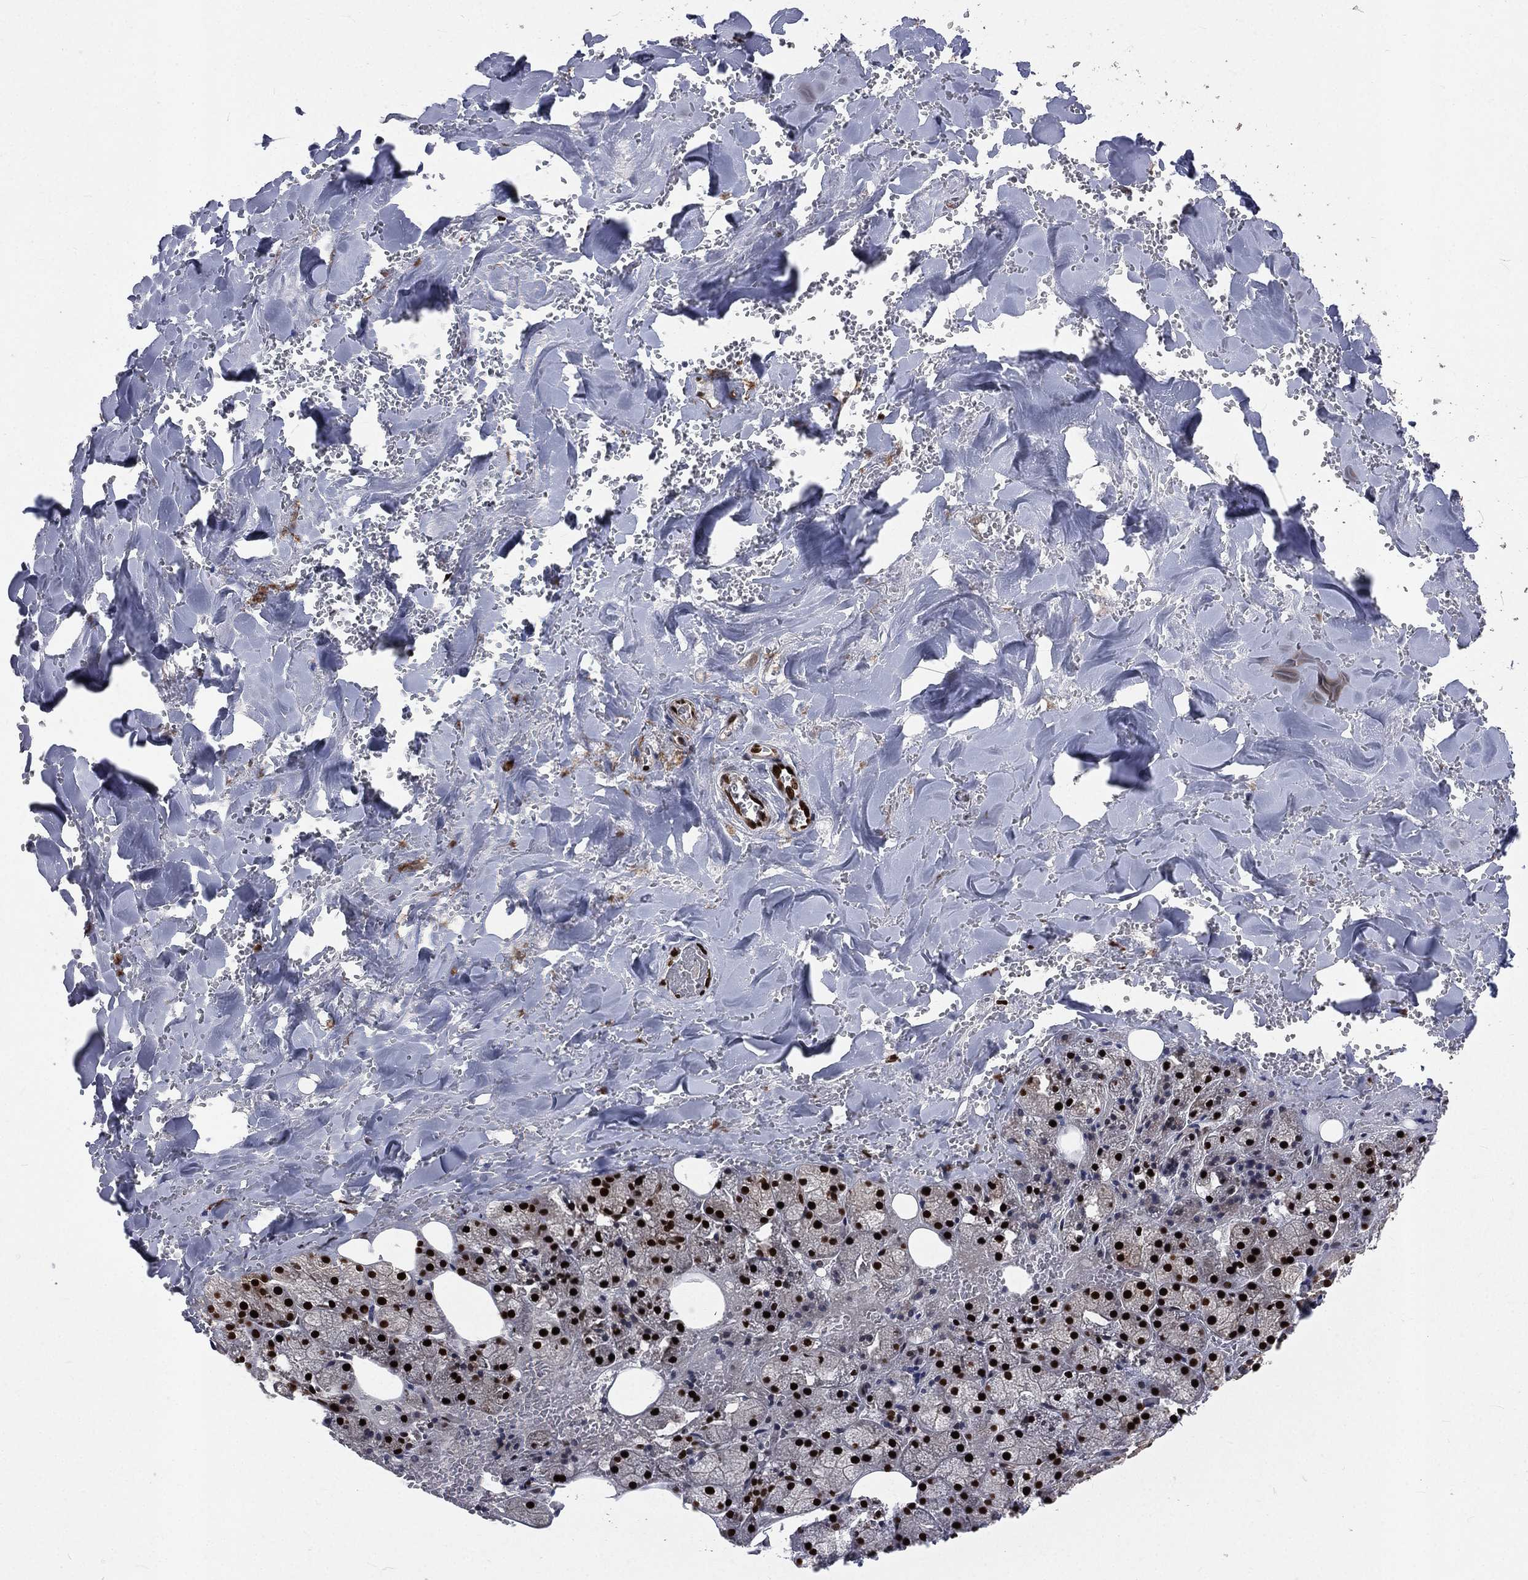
{"staining": {"intensity": "strong", "quantity": ">75%", "location": "nuclear"}, "tissue": "salivary gland", "cell_type": "Glandular cells", "image_type": "normal", "snomed": [{"axis": "morphology", "description": "Normal tissue, NOS"}, {"axis": "topography", "description": "Salivary gland"}], "caption": "Immunohistochemistry (IHC) (DAB) staining of normal salivary gland shows strong nuclear protein staining in approximately >75% of glandular cells.", "gene": "POLB", "patient": {"sex": "male", "age": 38}}